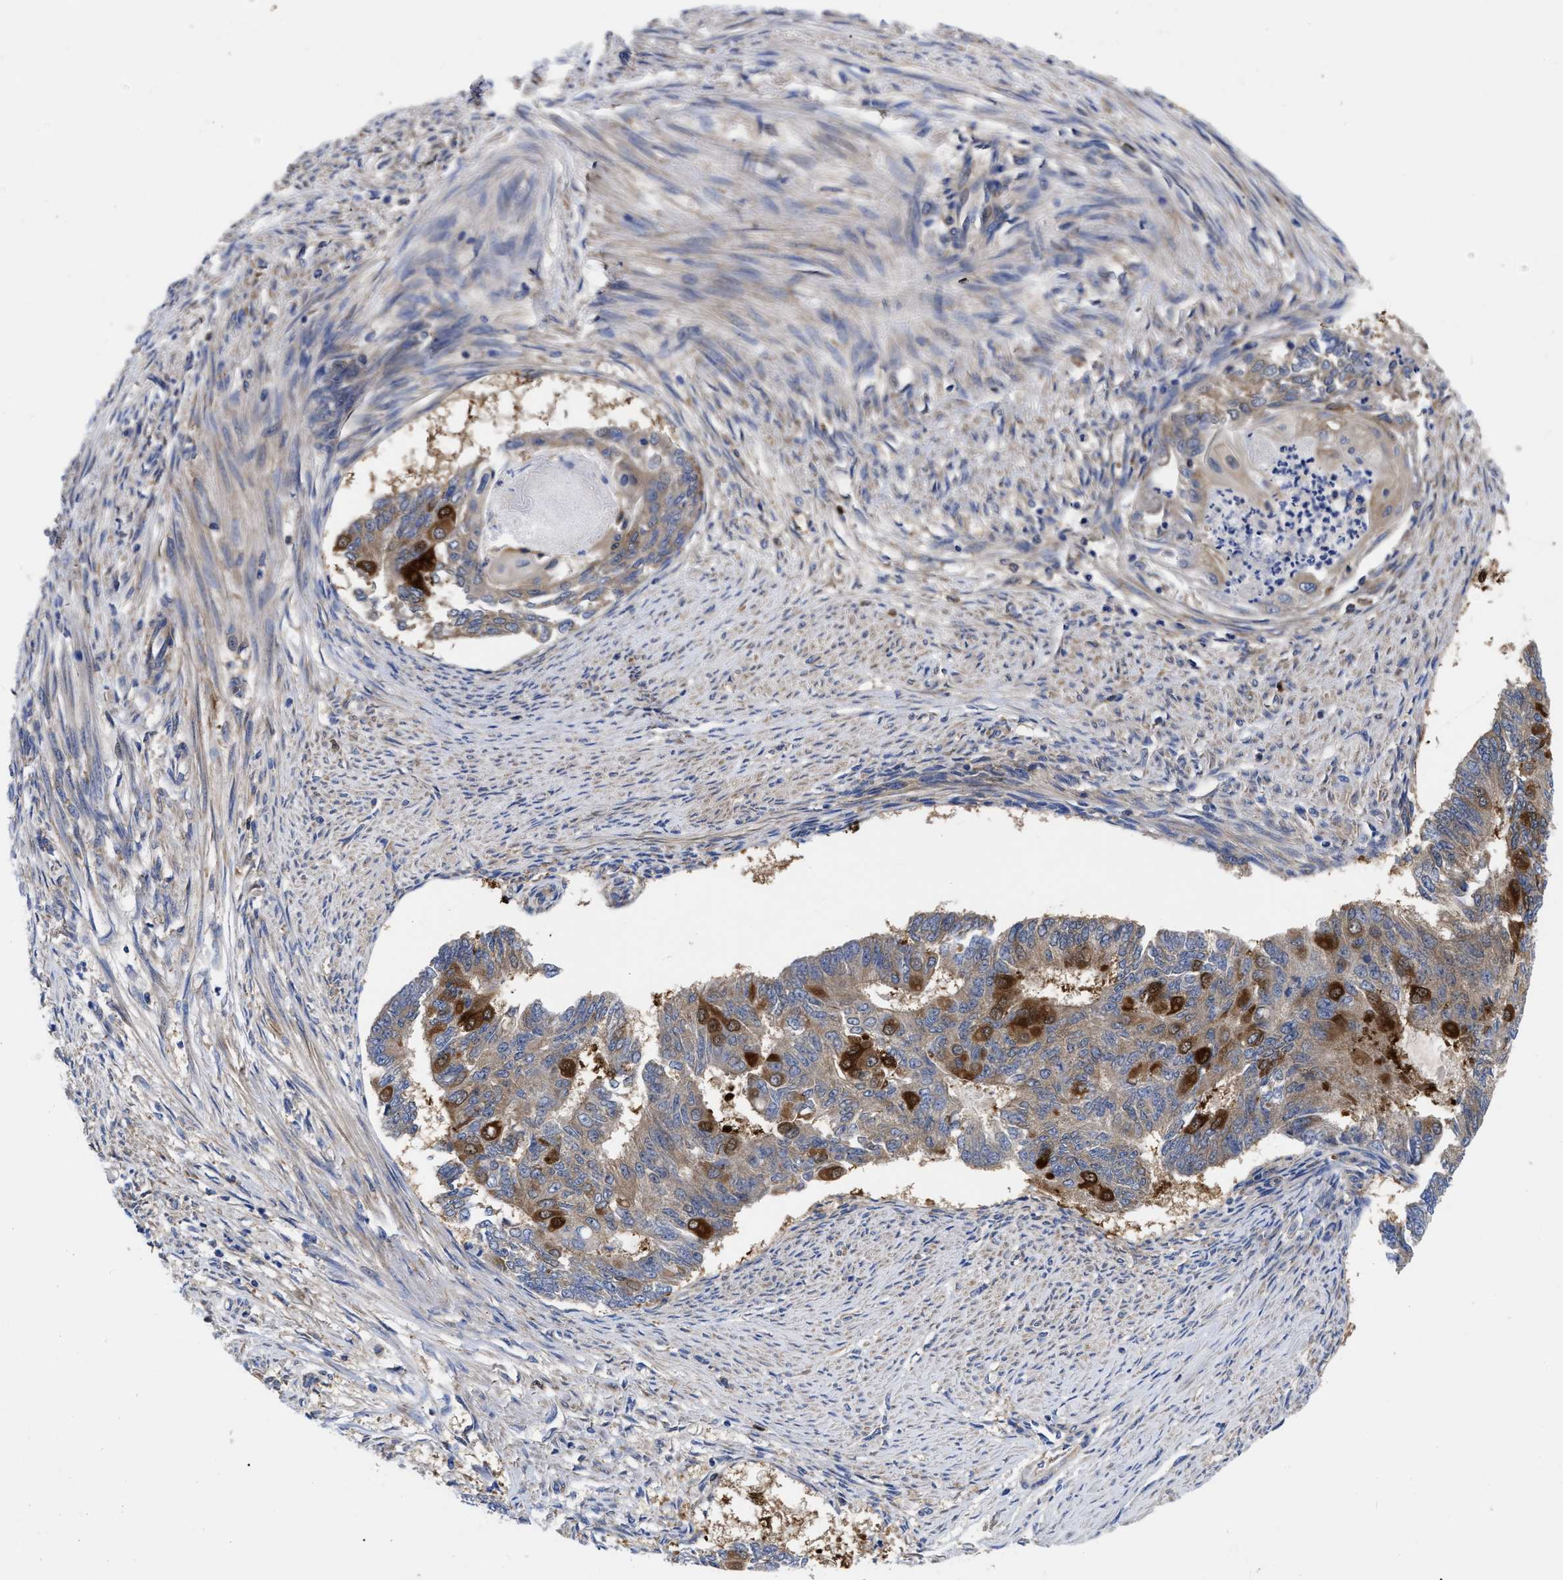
{"staining": {"intensity": "strong", "quantity": ">75%", "location": "cytoplasmic/membranous"}, "tissue": "endometrial cancer", "cell_type": "Tumor cells", "image_type": "cancer", "snomed": [{"axis": "morphology", "description": "Adenocarcinoma, NOS"}, {"axis": "topography", "description": "Endometrium"}], "caption": "A brown stain shows strong cytoplasmic/membranous expression of a protein in endometrial adenocarcinoma tumor cells.", "gene": "RBKS", "patient": {"sex": "female", "age": 32}}